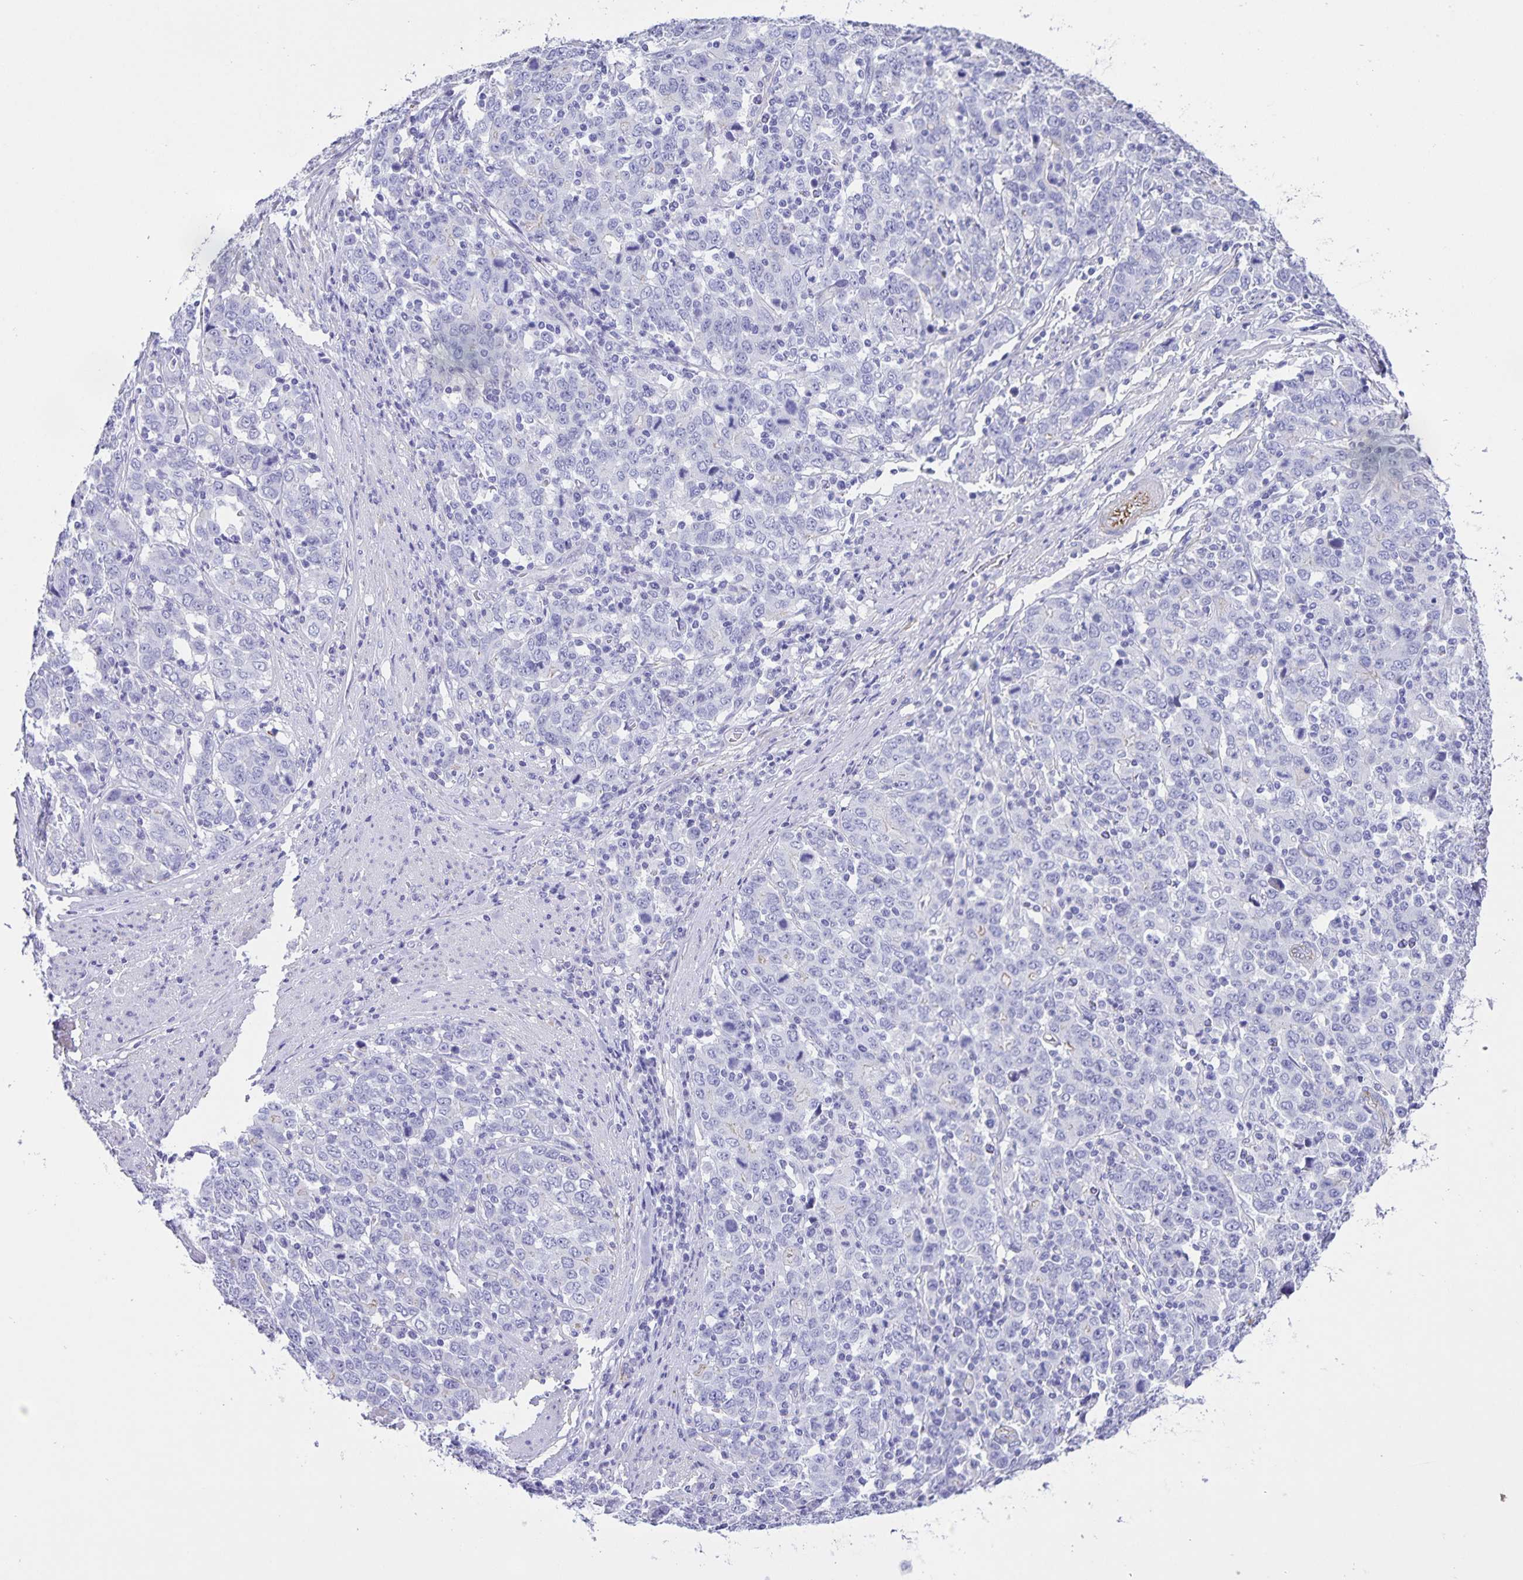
{"staining": {"intensity": "negative", "quantity": "none", "location": "none"}, "tissue": "stomach cancer", "cell_type": "Tumor cells", "image_type": "cancer", "snomed": [{"axis": "morphology", "description": "Adenocarcinoma, NOS"}, {"axis": "topography", "description": "Stomach, upper"}], "caption": "Stomach cancer was stained to show a protein in brown. There is no significant expression in tumor cells. (Brightfield microscopy of DAB (3,3'-diaminobenzidine) immunohistochemistry at high magnification).", "gene": "UBQLN3", "patient": {"sex": "male", "age": 69}}